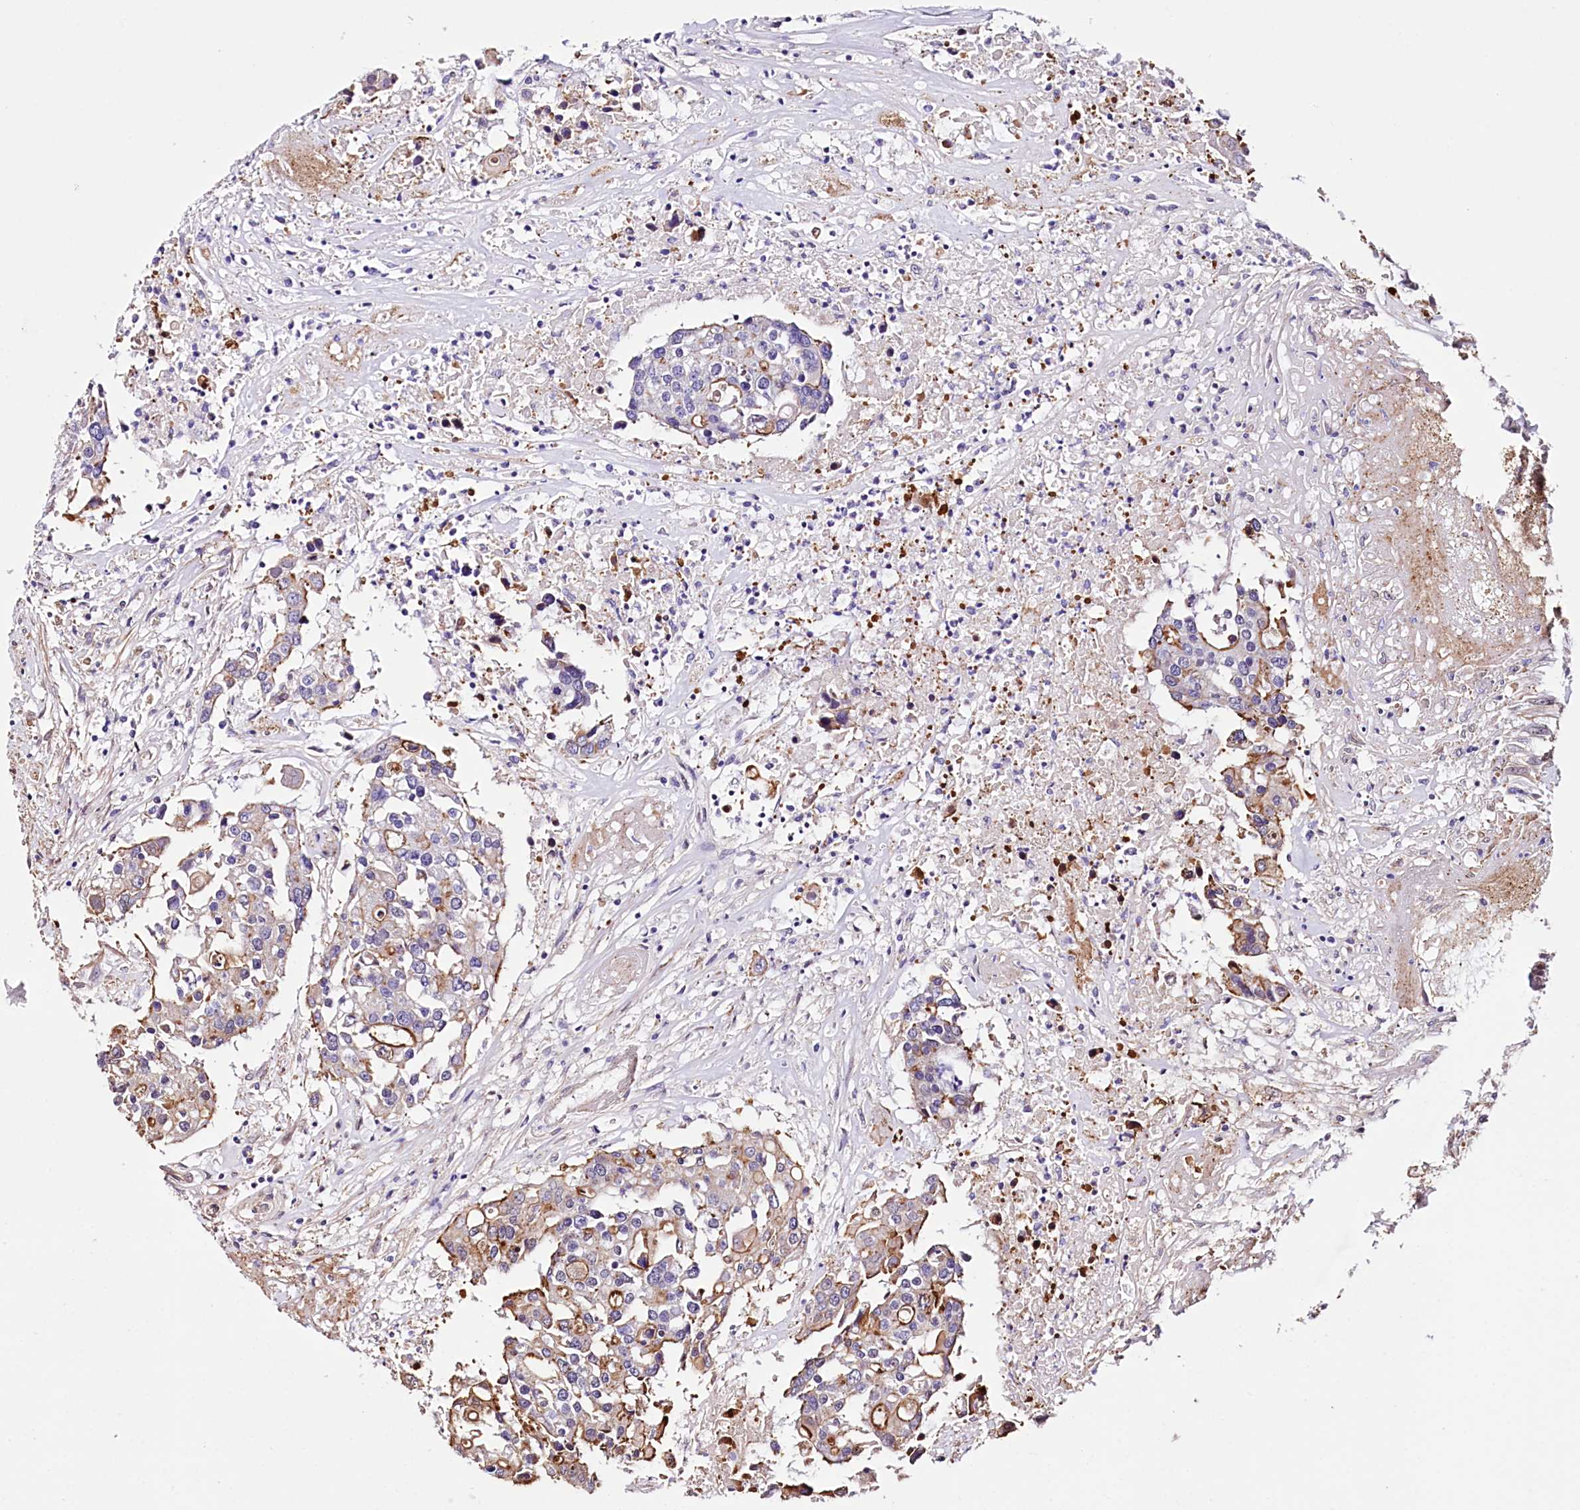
{"staining": {"intensity": "strong", "quantity": "<25%", "location": "cytoplasmic/membranous"}, "tissue": "colorectal cancer", "cell_type": "Tumor cells", "image_type": "cancer", "snomed": [{"axis": "morphology", "description": "Adenocarcinoma, NOS"}, {"axis": "topography", "description": "Colon"}], "caption": "Colorectal cancer (adenocarcinoma) stained with a brown dye exhibits strong cytoplasmic/membranous positive staining in about <25% of tumor cells.", "gene": "ST7", "patient": {"sex": "male", "age": 77}}